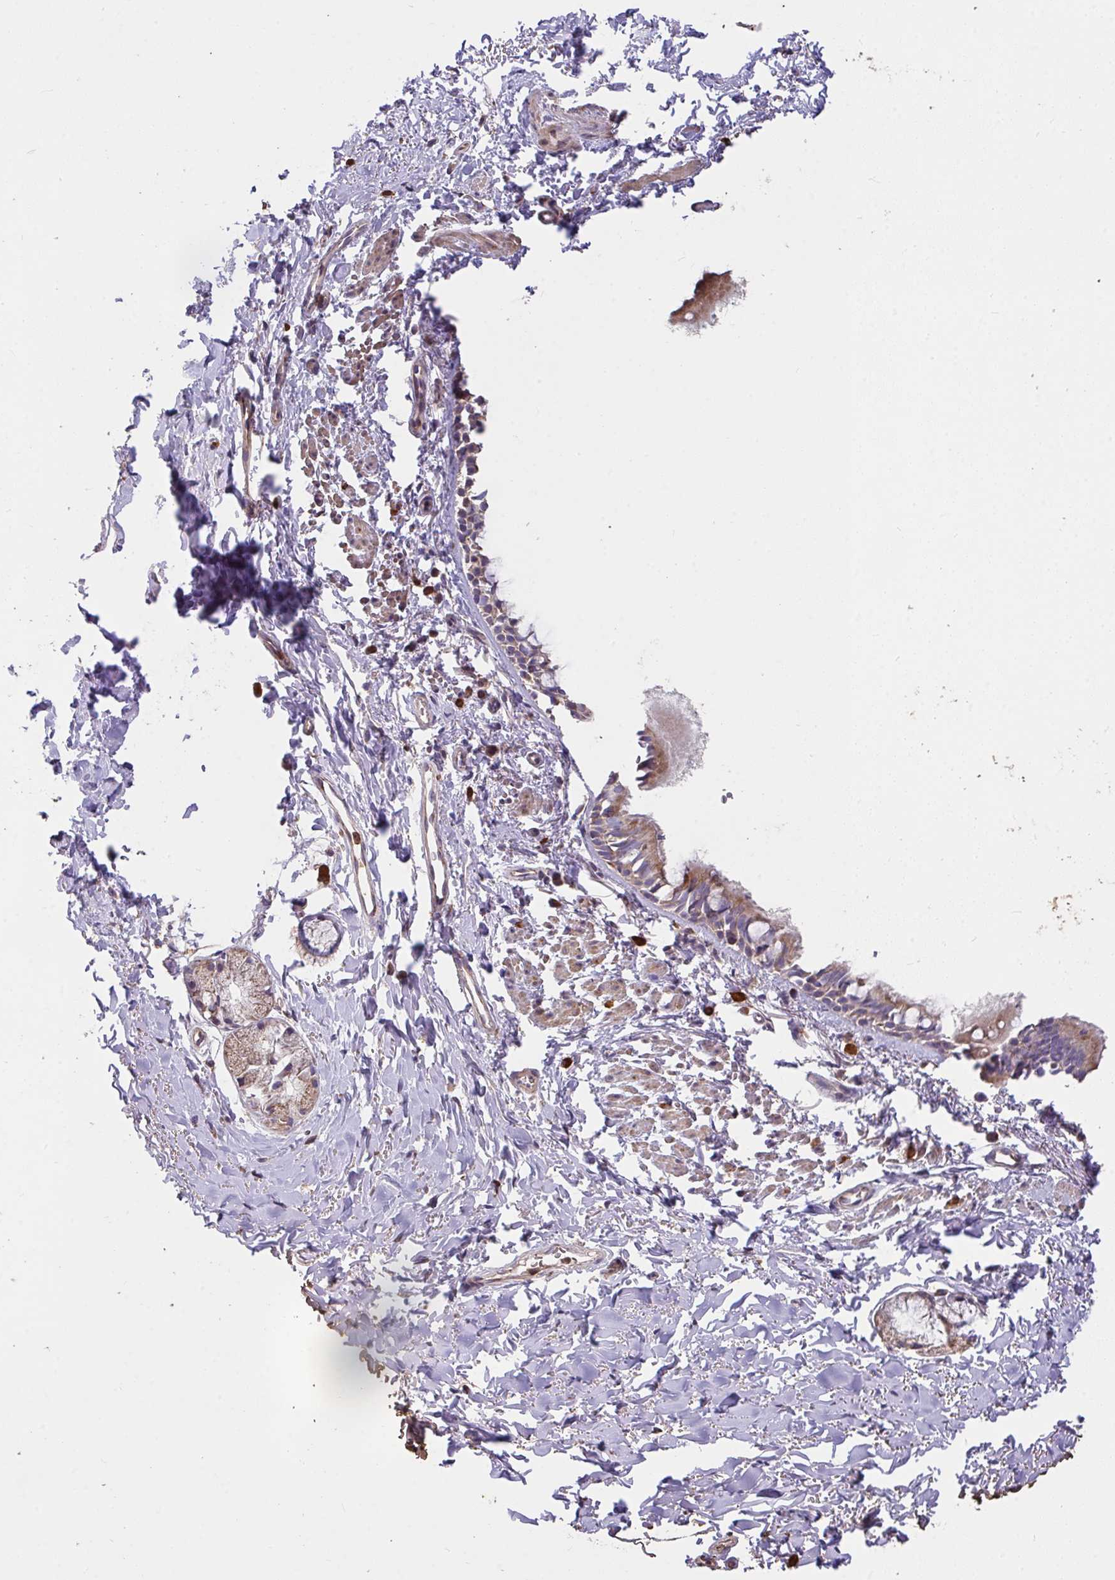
{"staining": {"intensity": "weak", "quantity": ">75%", "location": "cytoplasmic/membranous"}, "tissue": "bronchus", "cell_type": "Respiratory epithelial cells", "image_type": "normal", "snomed": [{"axis": "morphology", "description": "Normal tissue, NOS"}, {"axis": "topography", "description": "Lymph node"}, {"axis": "topography", "description": "Cartilage tissue"}, {"axis": "topography", "description": "Bronchus"}], "caption": "Protein staining exhibits weak cytoplasmic/membranous positivity in approximately >75% of respiratory epithelial cells in unremarkable bronchus. The staining was performed using DAB to visualize the protein expression in brown, while the nuclei were stained in blue with hematoxylin (Magnification: 20x).", "gene": "FCER1A", "patient": {"sex": "female", "age": 70}}